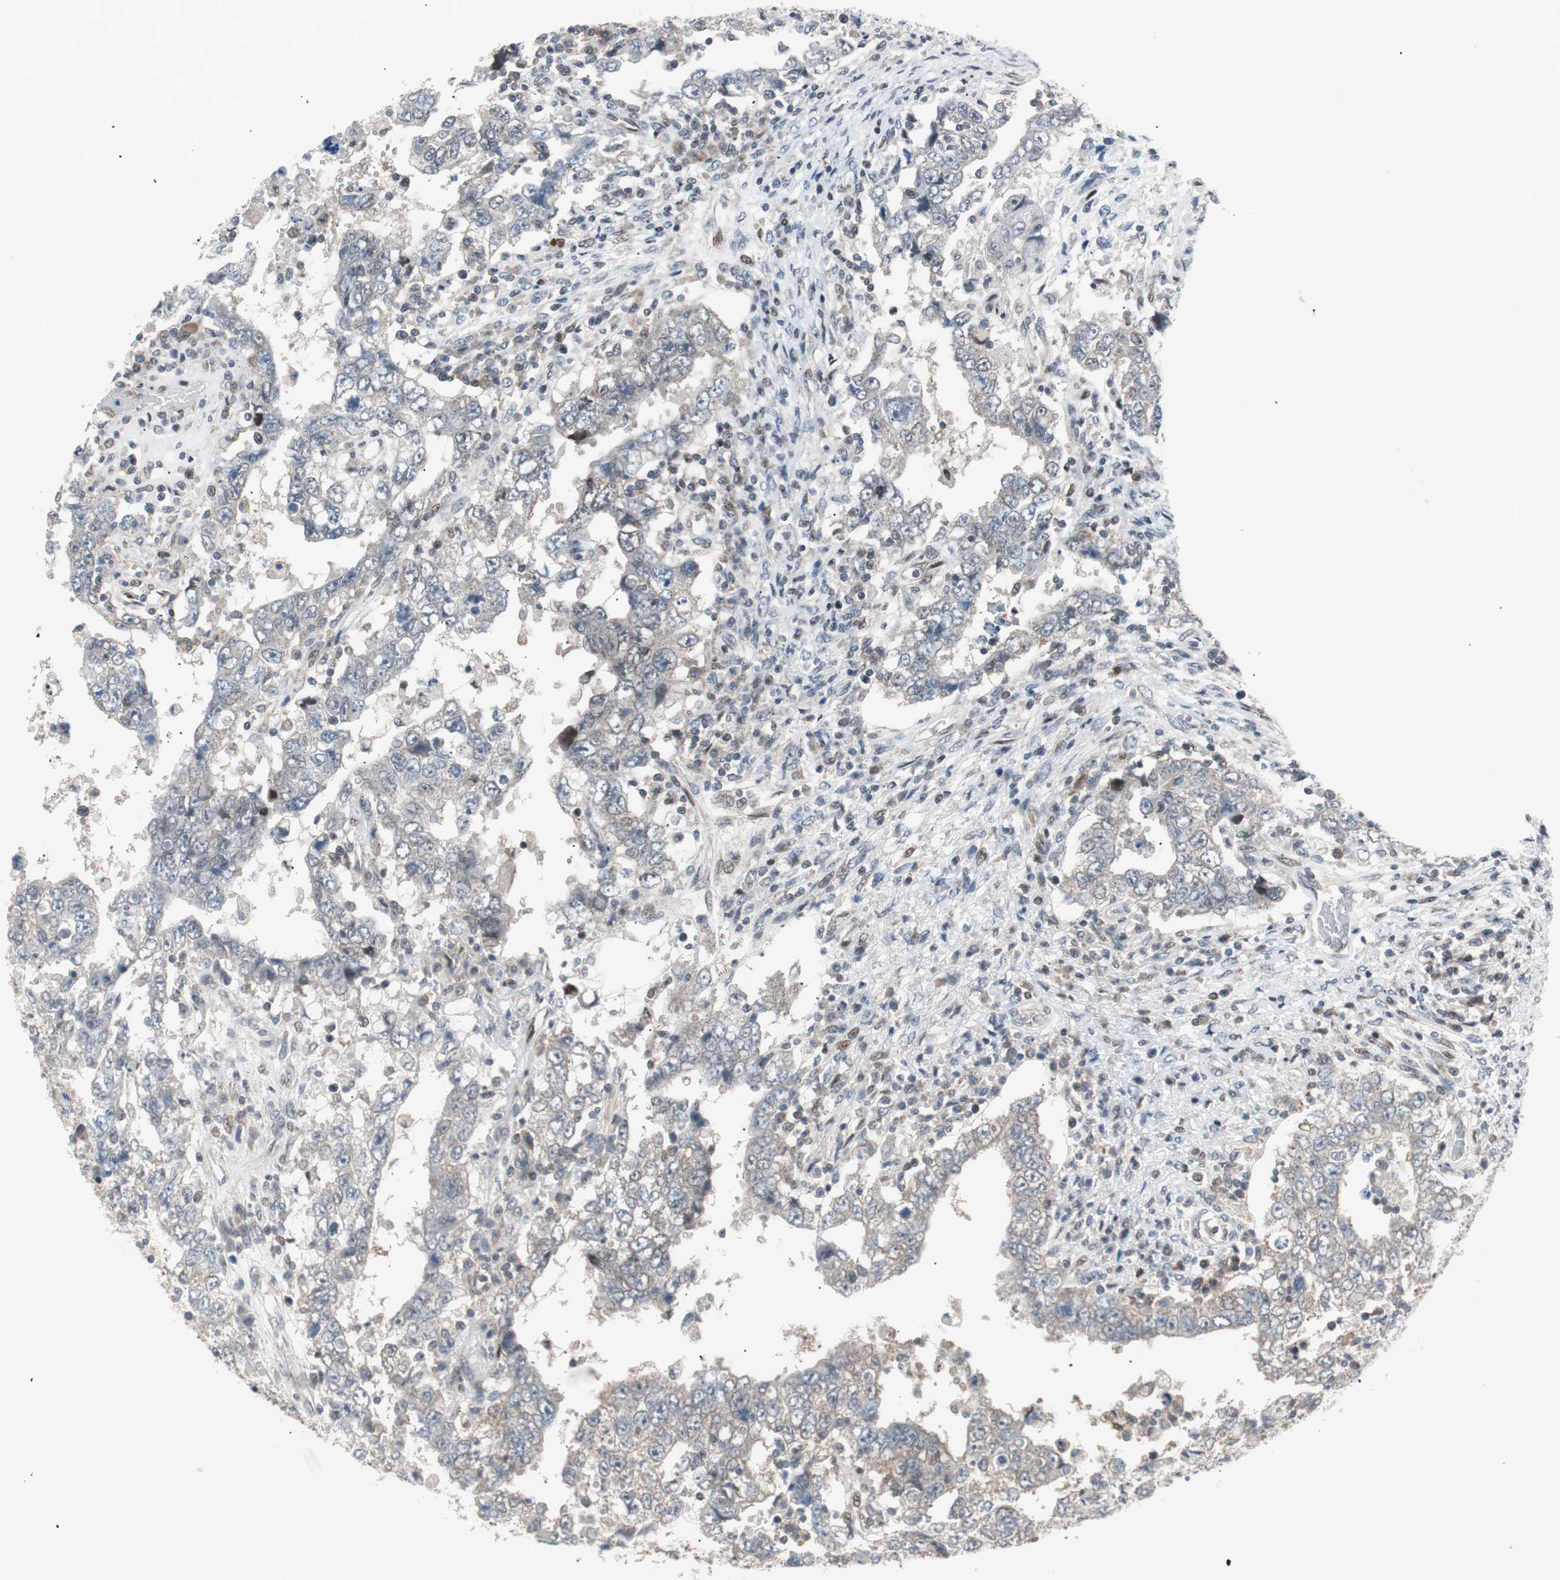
{"staining": {"intensity": "weak", "quantity": "<25%", "location": "cytoplasmic/membranous"}, "tissue": "testis cancer", "cell_type": "Tumor cells", "image_type": "cancer", "snomed": [{"axis": "morphology", "description": "Carcinoma, Embryonal, NOS"}, {"axis": "topography", "description": "Testis"}], "caption": "The histopathology image reveals no staining of tumor cells in testis cancer.", "gene": "POLH", "patient": {"sex": "male", "age": 26}}